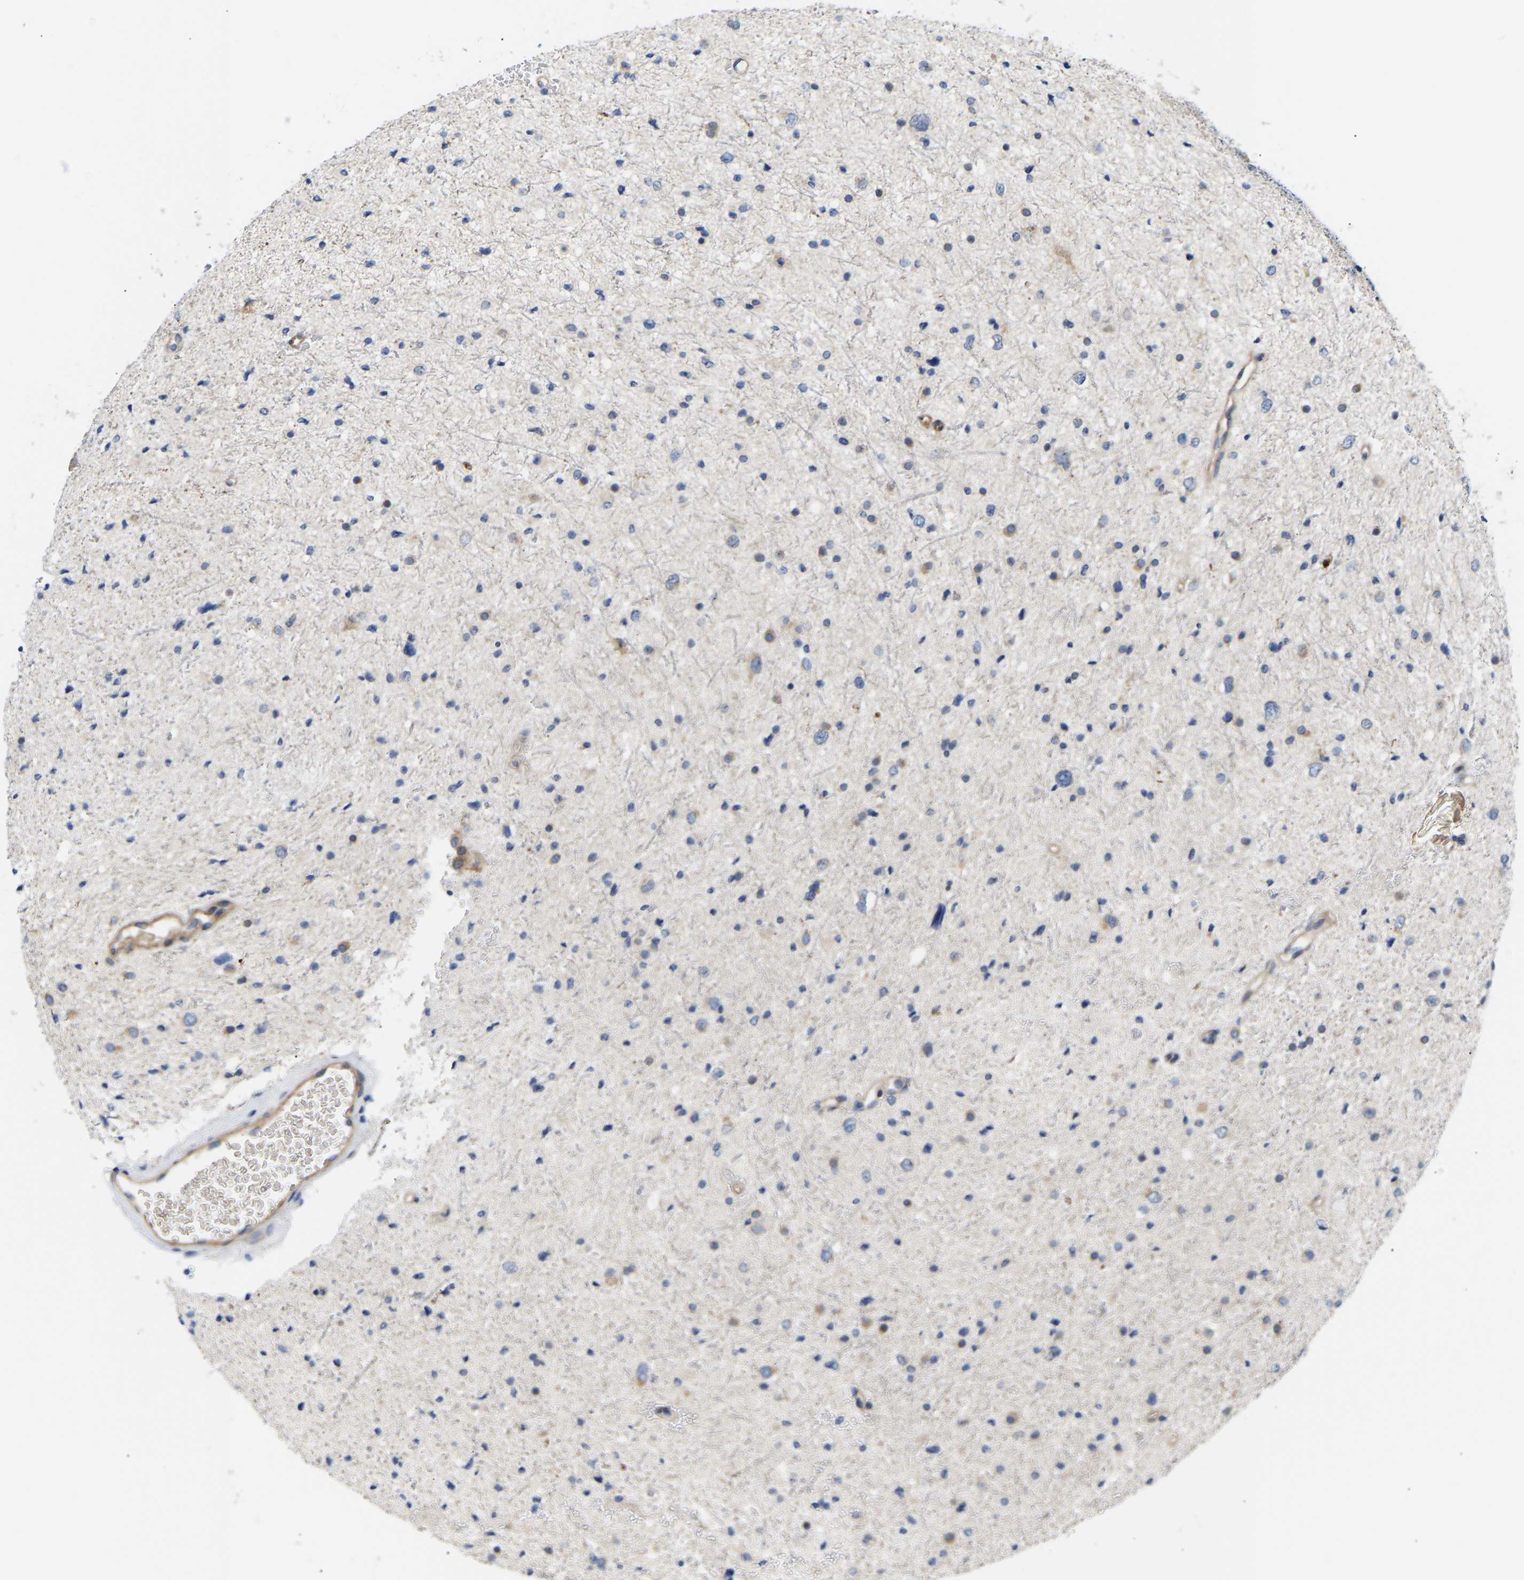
{"staining": {"intensity": "negative", "quantity": "none", "location": "none"}, "tissue": "glioma", "cell_type": "Tumor cells", "image_type": "cancer", "snomed": [{"axis": "morphology", "description": "Glioma, malignant, Low grade"}, {"axis": "topography", "description": "Brain"}], "caption": "Malignant low-grade glioma was stained to show a protein in brown. There is no significant expression in tumor cells.", "gene": "AIMP2", "patient": {"sex": "female", "age": 37}}